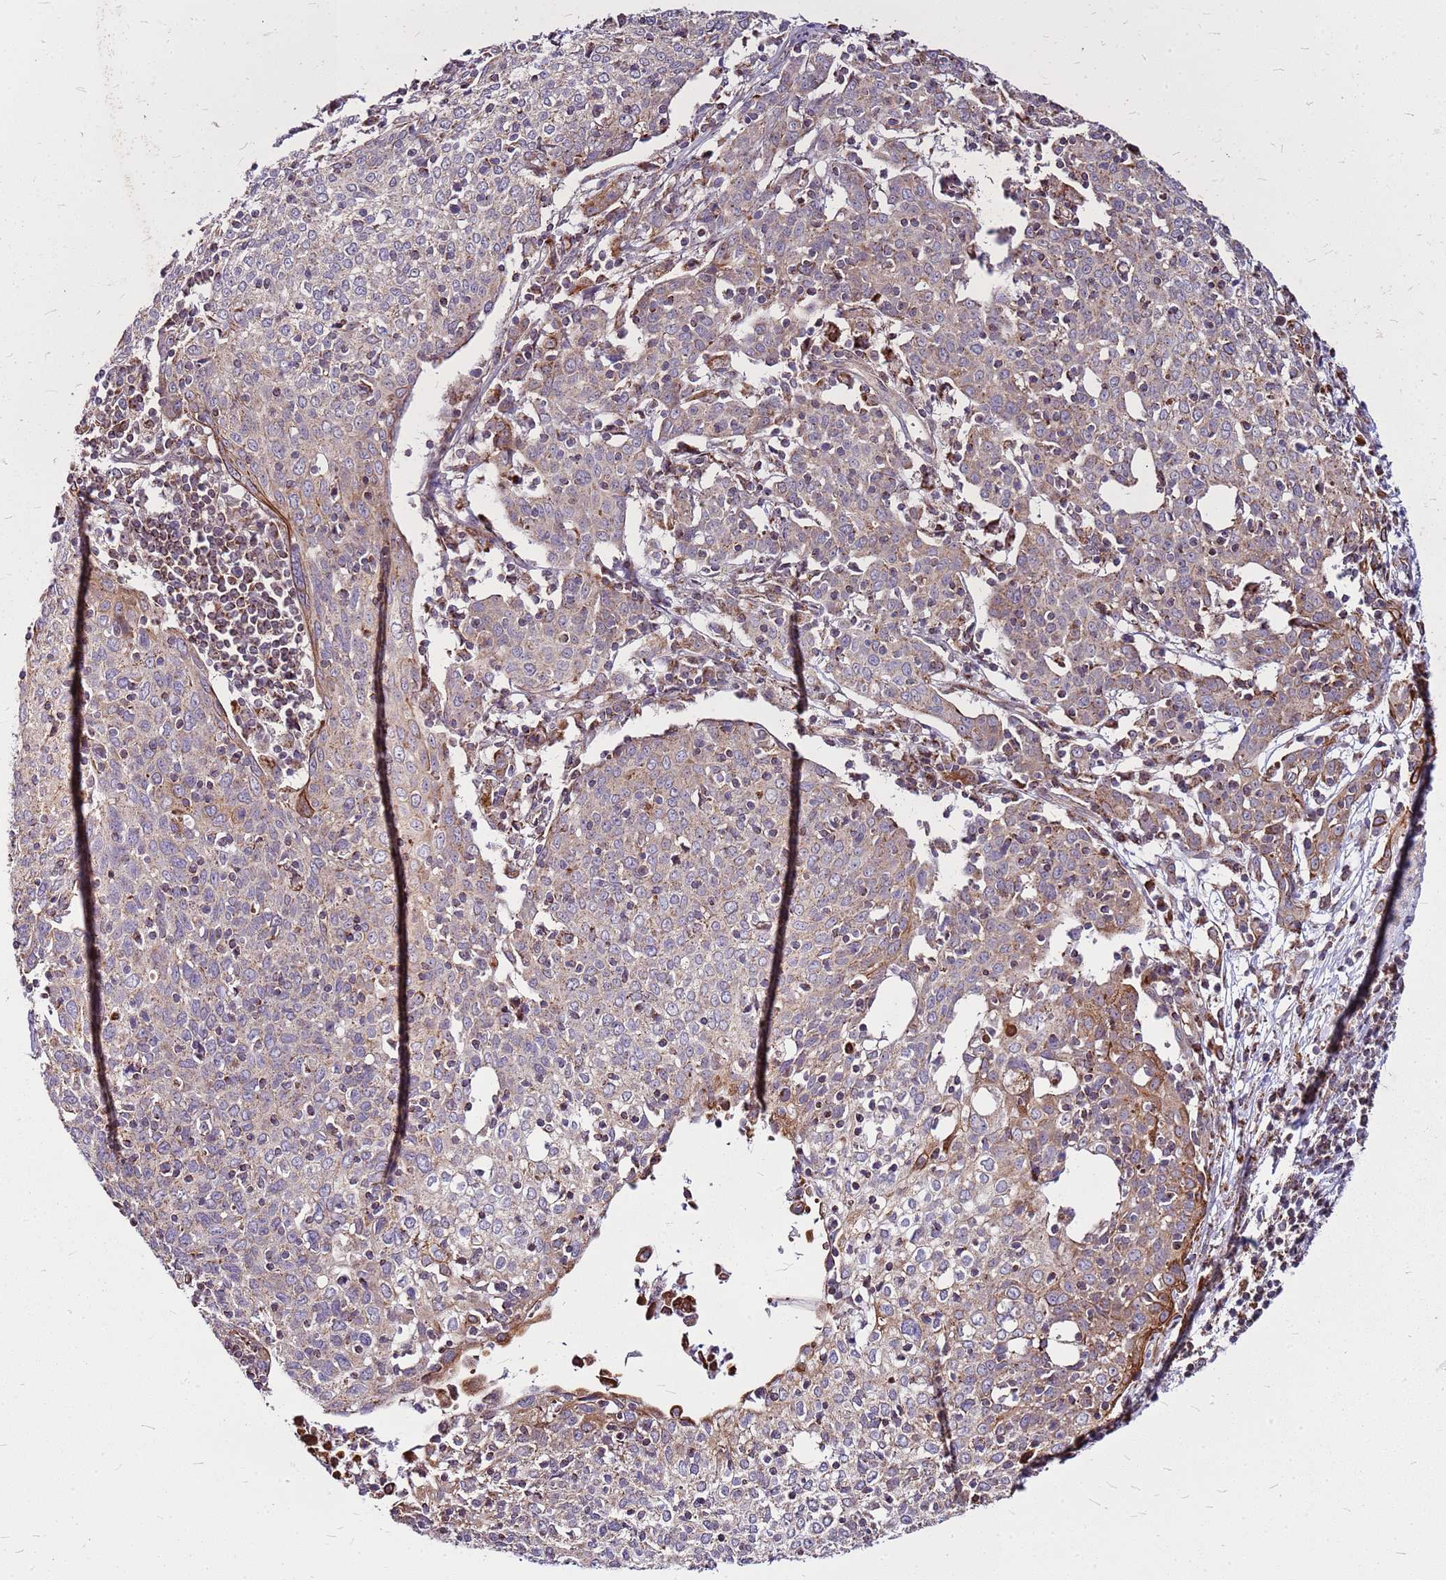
{"staining": {"intensity": "weak", "quantity": "25%-75%", "location": "cytoplasmic/membranous"}, "tissue": "cervical cancer", "cell_type": "Tumor cells", "image_type": "cancer", "snomed": [{"axis": "morphology", "description": "Squamous cell carcinoma, NOS"}, {"axis": "topography", "description": "Cervix"}], "caption": "Cervical cancer (squamous cell carcinoma) stained with a protein marker displays weak staining in tumor cells.", "gene": "OR51T1", "patient": {"sex": "female", "age": 67}}